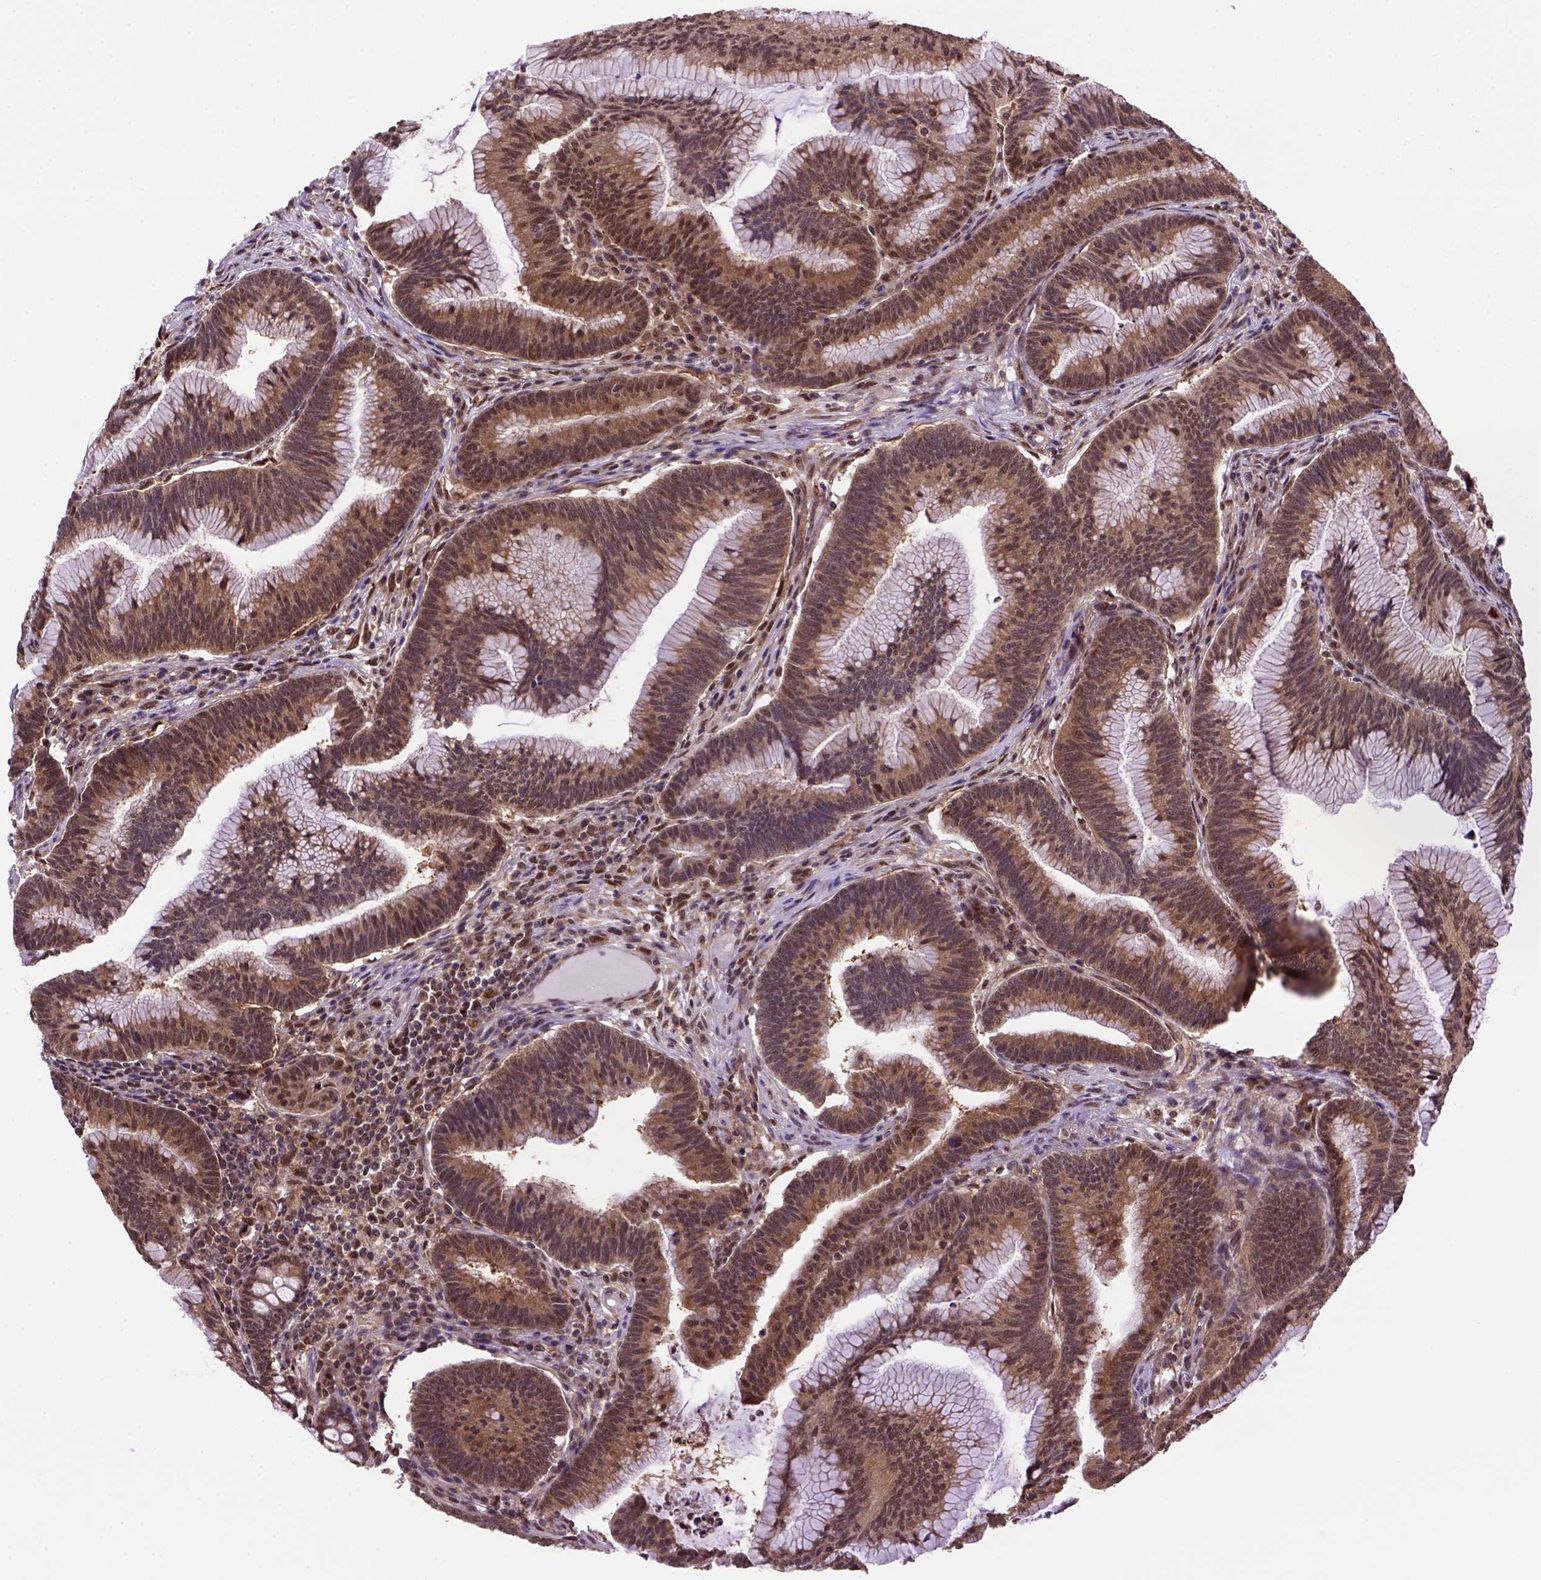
{"staining": {"intensity": "strong", "quantity": ">75%", "location": "nuclear"}, "tissue": "colorectal cancer", "cell_type": "Tumor cells", "image_type": "cancer", "snomed": [{"axis": "morphology", "description": "Adenocarcinoma, NOS"}, {"axis": "topography", "description": "Colon"}], "caption": "Adenocarcinoma (colorectal) tissue demonstrates strong nuclear positivity in about >75% of tumor cells, visualized by immunohistochemistry.", "gene": "PSMC2", "patient": {"sex": "female", "age": 78}}